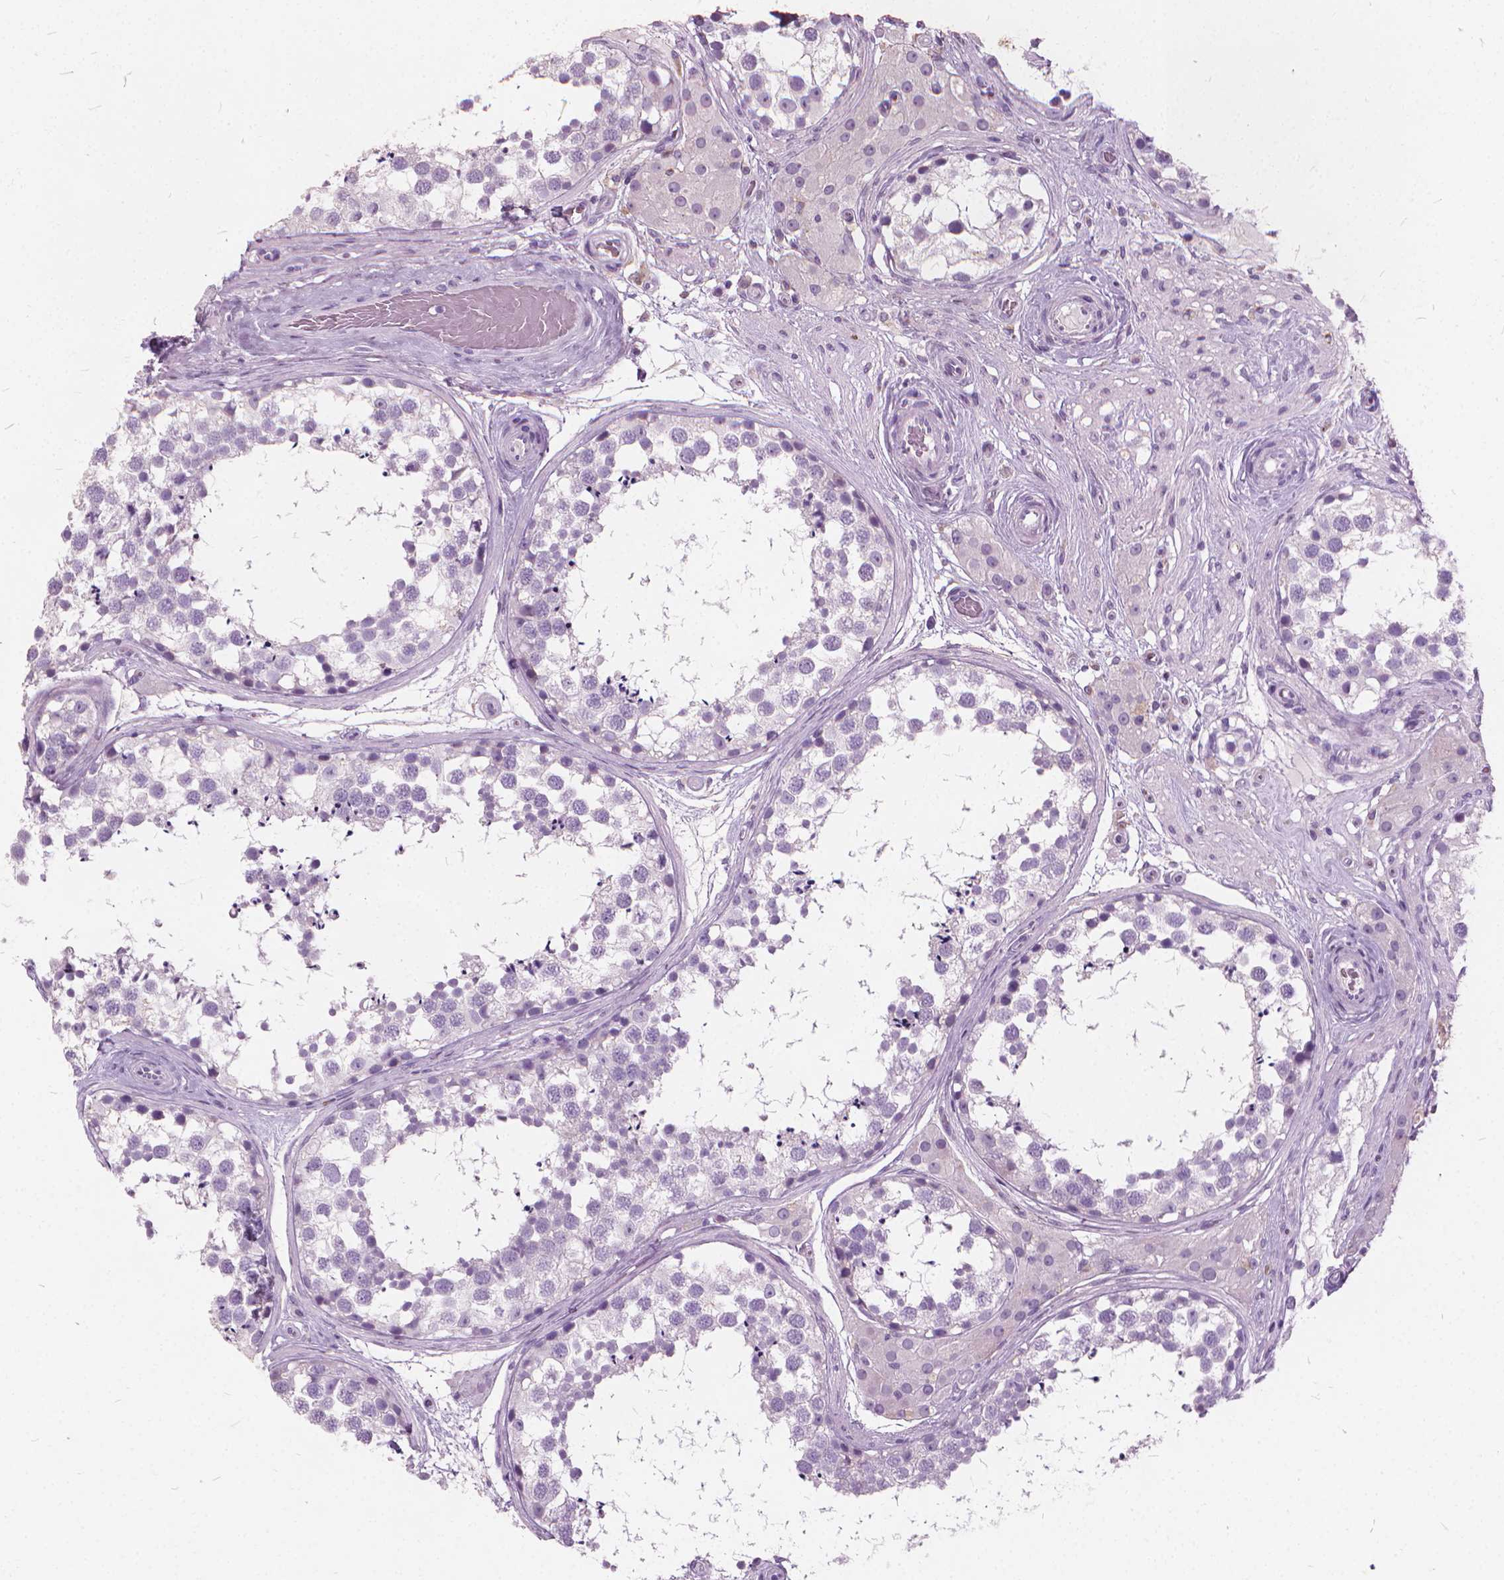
{"staining": {"intensity": "negative", "quantity": "none", "location": "none"}, "tissue": "testis", "cell_type": "Cells in seminiferous ducts", "image_type": "normal", "snomed": [{"axis": "morphology", "description": "Normal tissue, NOS"}, {"axis": "morphology", "description": "Seminoma, NOS"}, {"axis": "topography", "description": "Testis"}], "caption": "An immunohistochemistry (IHC) micrograph of benign testis is shown. There is no staining in cells in seminiferous ducts of testis.", "gene": "DNM1", "patient": {"sex": "male", "age": 65}}